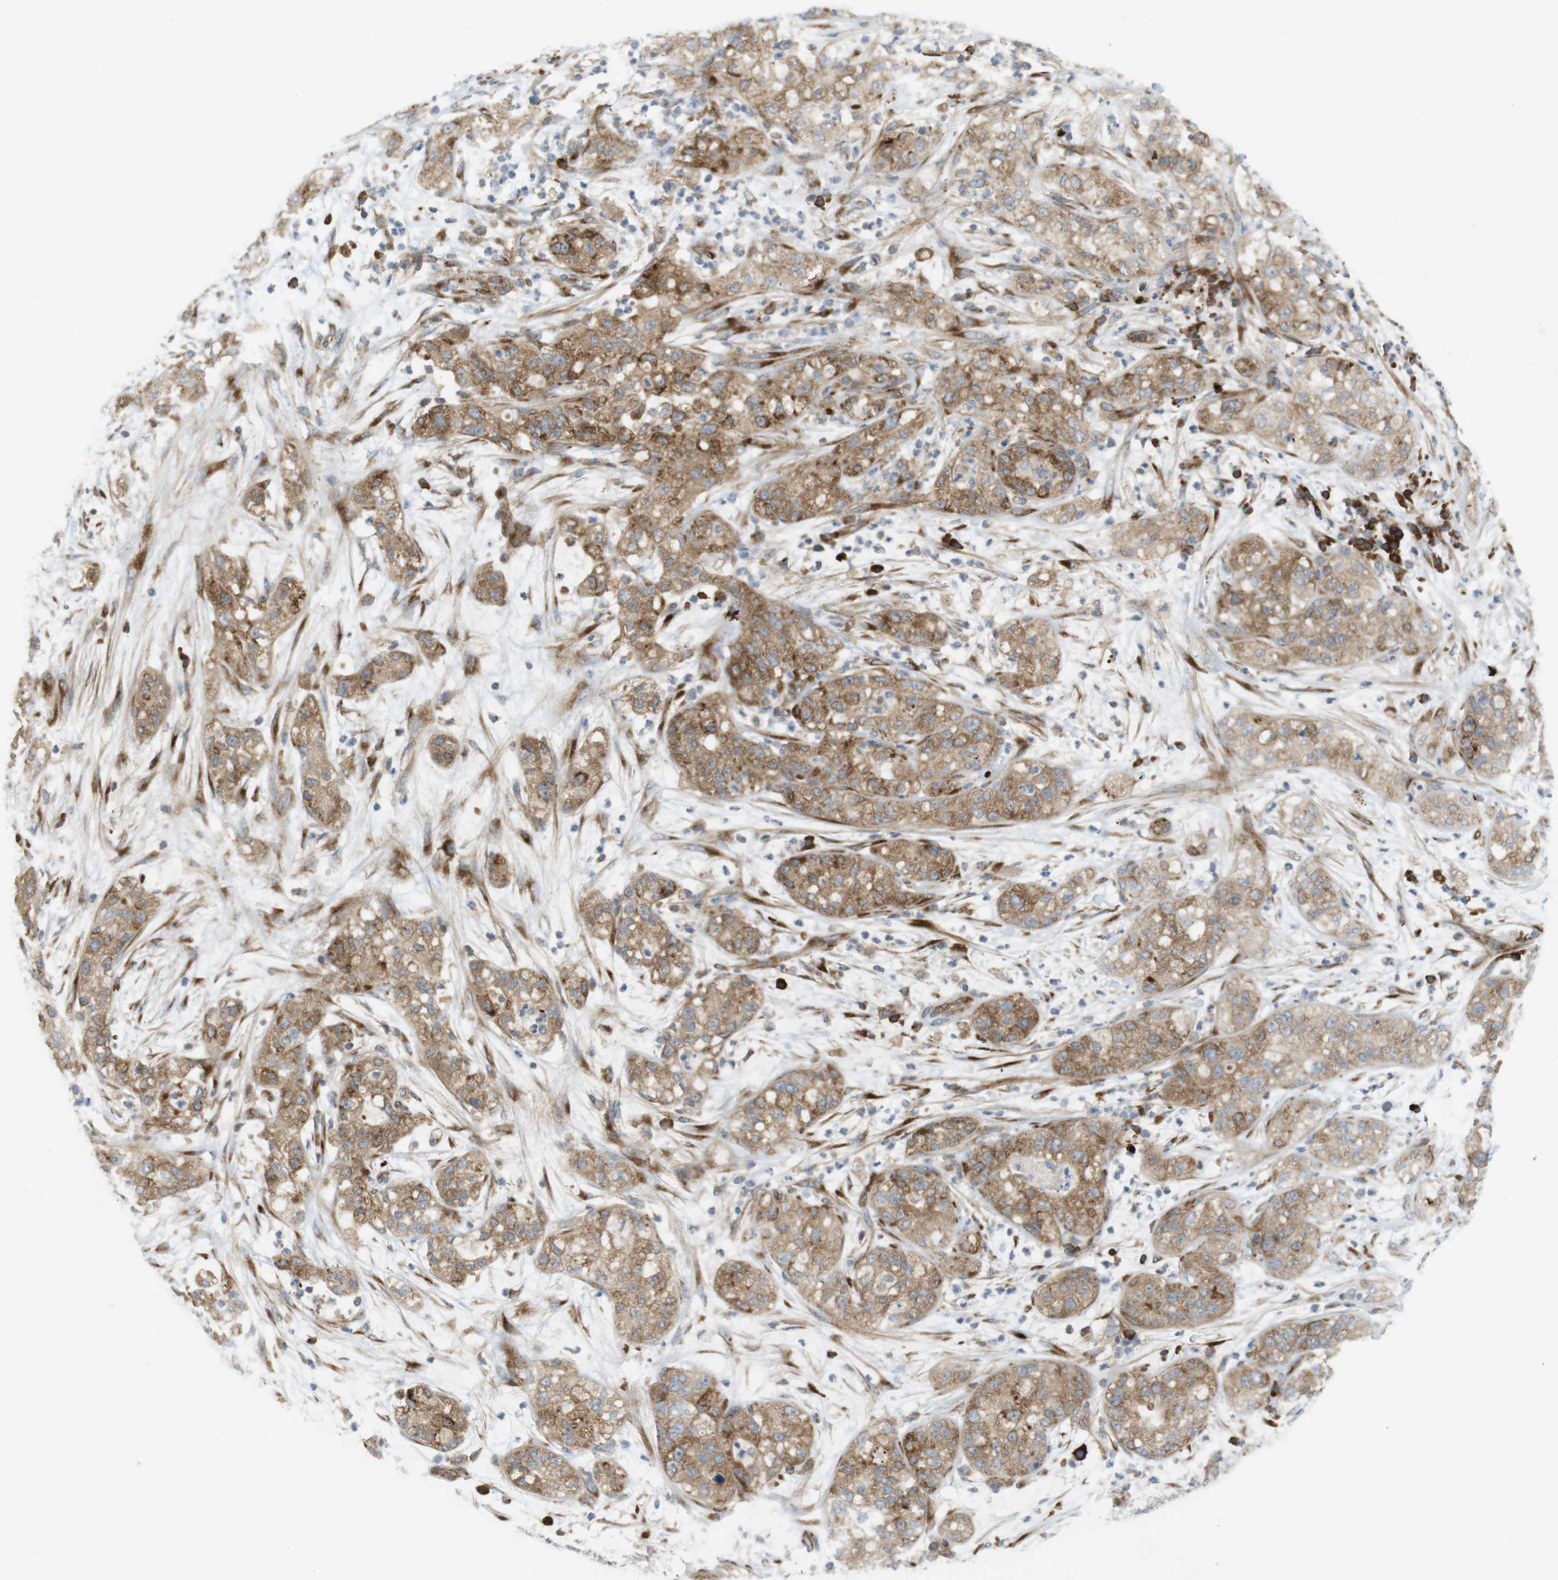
{"staining": {"intensity": "moderate", "quantity": ">75%", "location": "cytoplasmic/membranous"}, "tissue": "pancreatic cancer", "cell_type": "Tumor cells", "image_type": "cancer", "snomed": [{"axis": "morphology", "description": "Adenocarcinoma, NOS"}, {"axis": "topography", "description": "Pancreas"}], "caption": "A medium amount of moderate cytoplasmic/membranous positivity is present in approximately >75% of tumor cells in pancreatic cancer (adenocarcinoma) tissue.", "gene": "GJC3", "patient": {"sex": "female", "age": 78}}